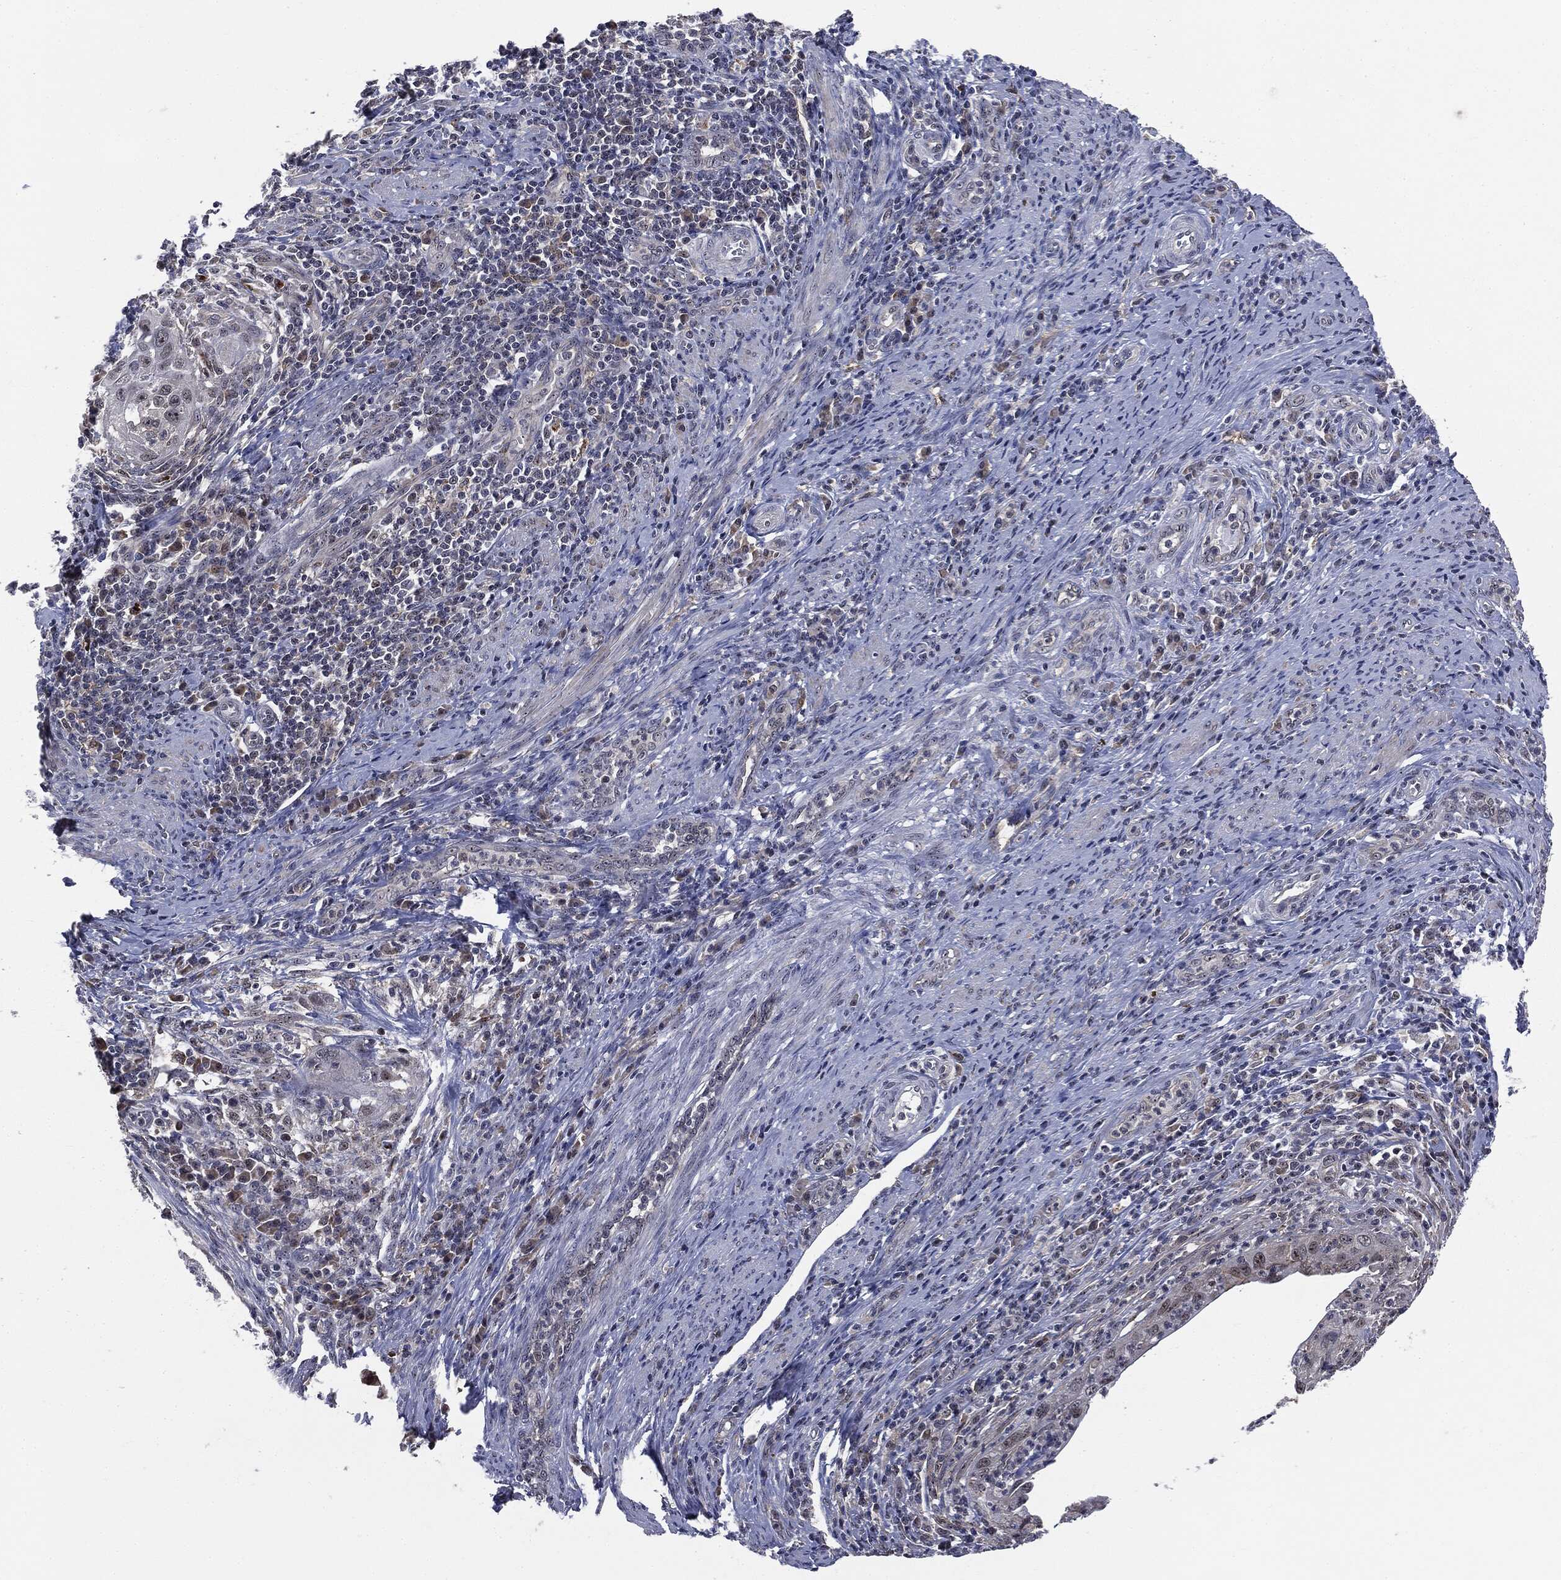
{"staining": {"intensity": "moderate", "quantity": "25%-75%", "location": "nuclear"}, "tissue": "cervical cancer", "cell_type": "Tumor cells", "image_type": "cancer", "snomed": [{"axis": "morphology", "description": "Squamous cell carcinoma, NOS"}, {"axis": "topography", "description": "Cervix"}], "caption": "Cervical squamous cell carcinoma tissue exhibits moderate nuclear staining in approximately 25%-75% of tumor cells", "gene": "TRMT1L", "patient": {"sex": "female", "age": 26}}